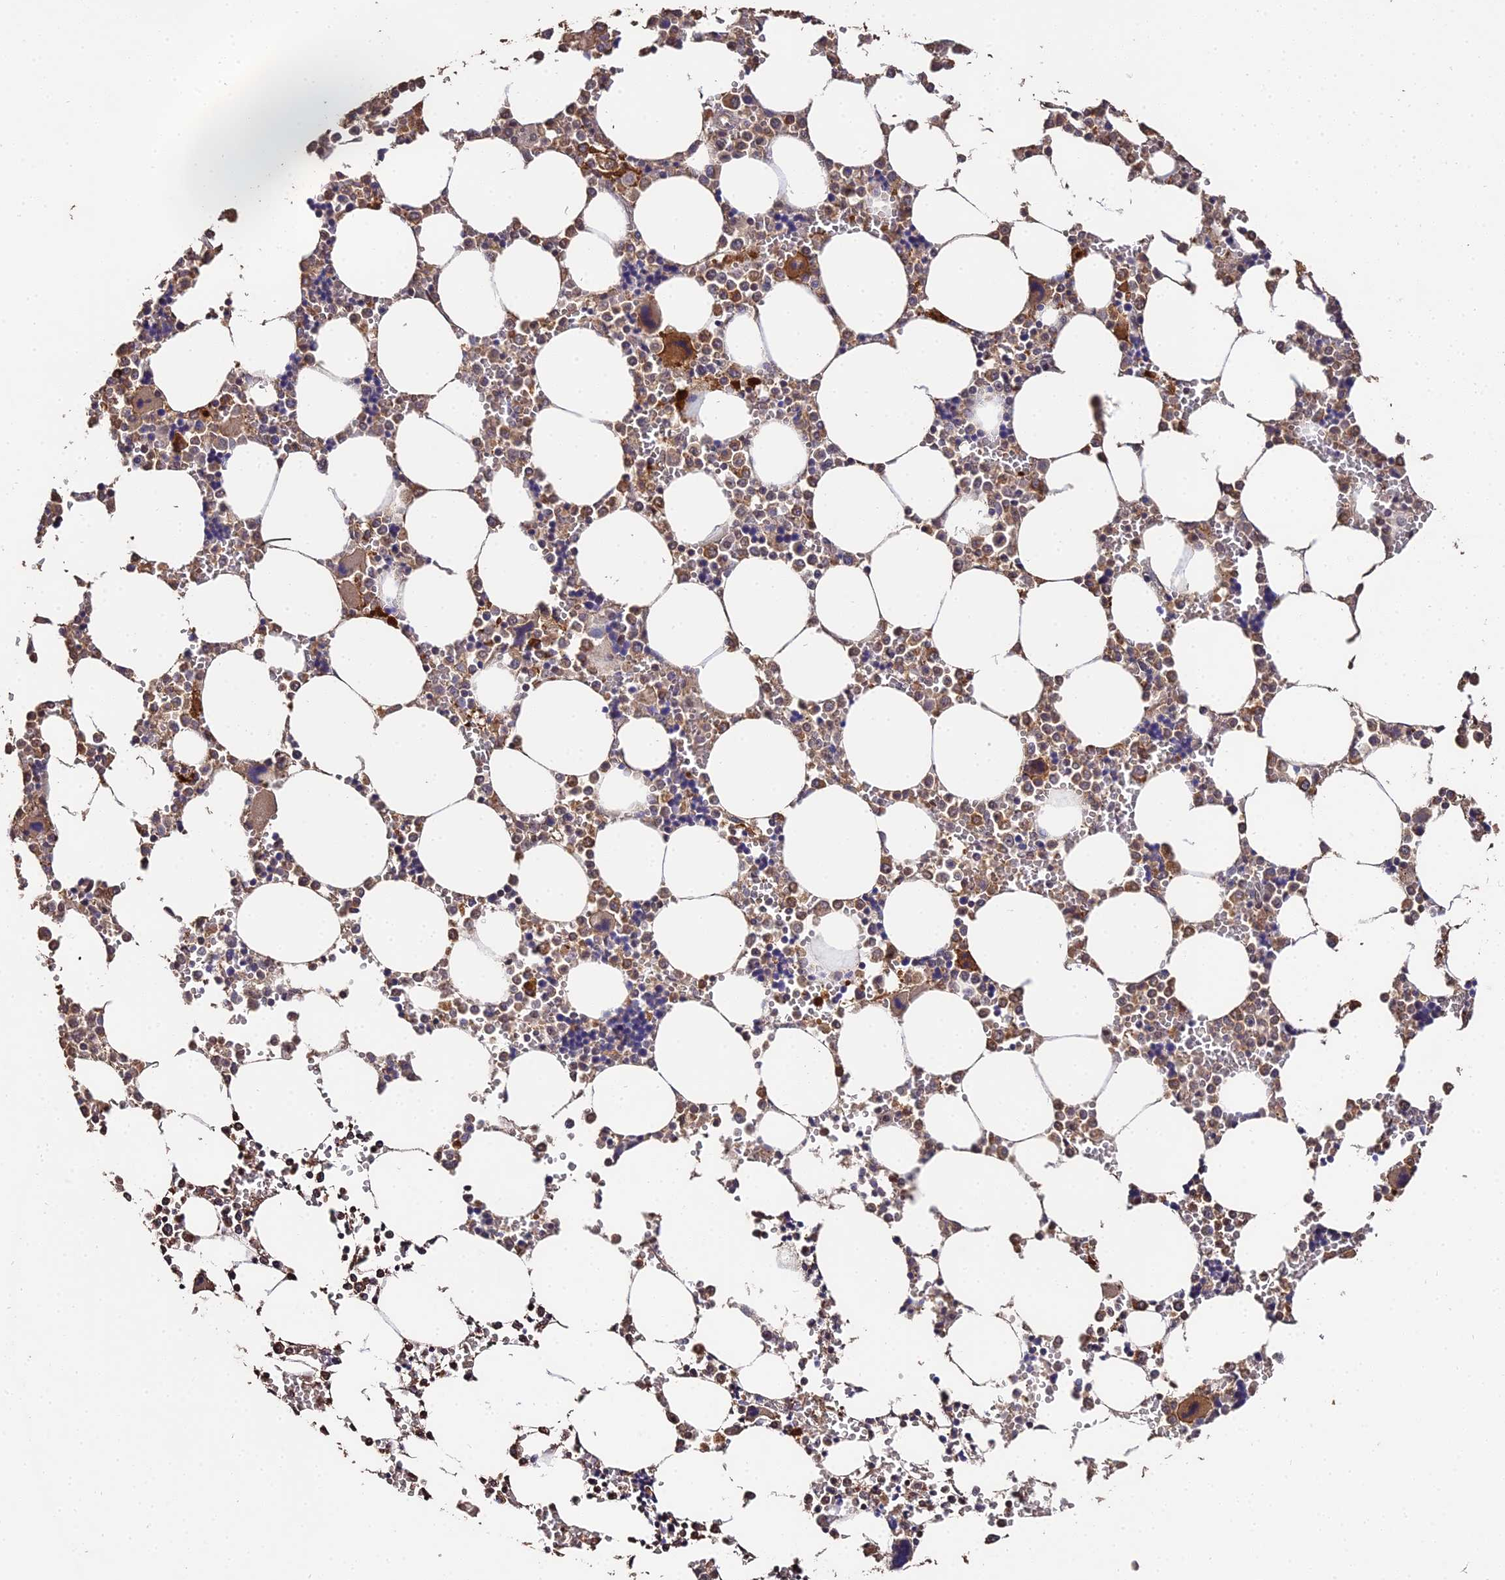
{"staining": {"intensity": "moderate", "quantity": "<25%", "location": "cytoplasmic/membranous"}, "tissue": "bone marrow", "cell_type": "Hematopoietic cells", "image_type": "normal", "snomed": [{"axis": "morphology", "description": "Normal tissue, NOS"}, {"axis": "topography", "description": "Bone marrow"}], "caption": "Hematopoietic cells reveal low levels of moderate cytoplasmic/membranous positivity in approximately <25% of cells in normal bone marrow. (Stains: DAB in brown, nuclei in blue, Microscopy: brightfield microscopy at high magnification).", "gene": "LSM5", "patient": {"sex": "male", "age": 64}}